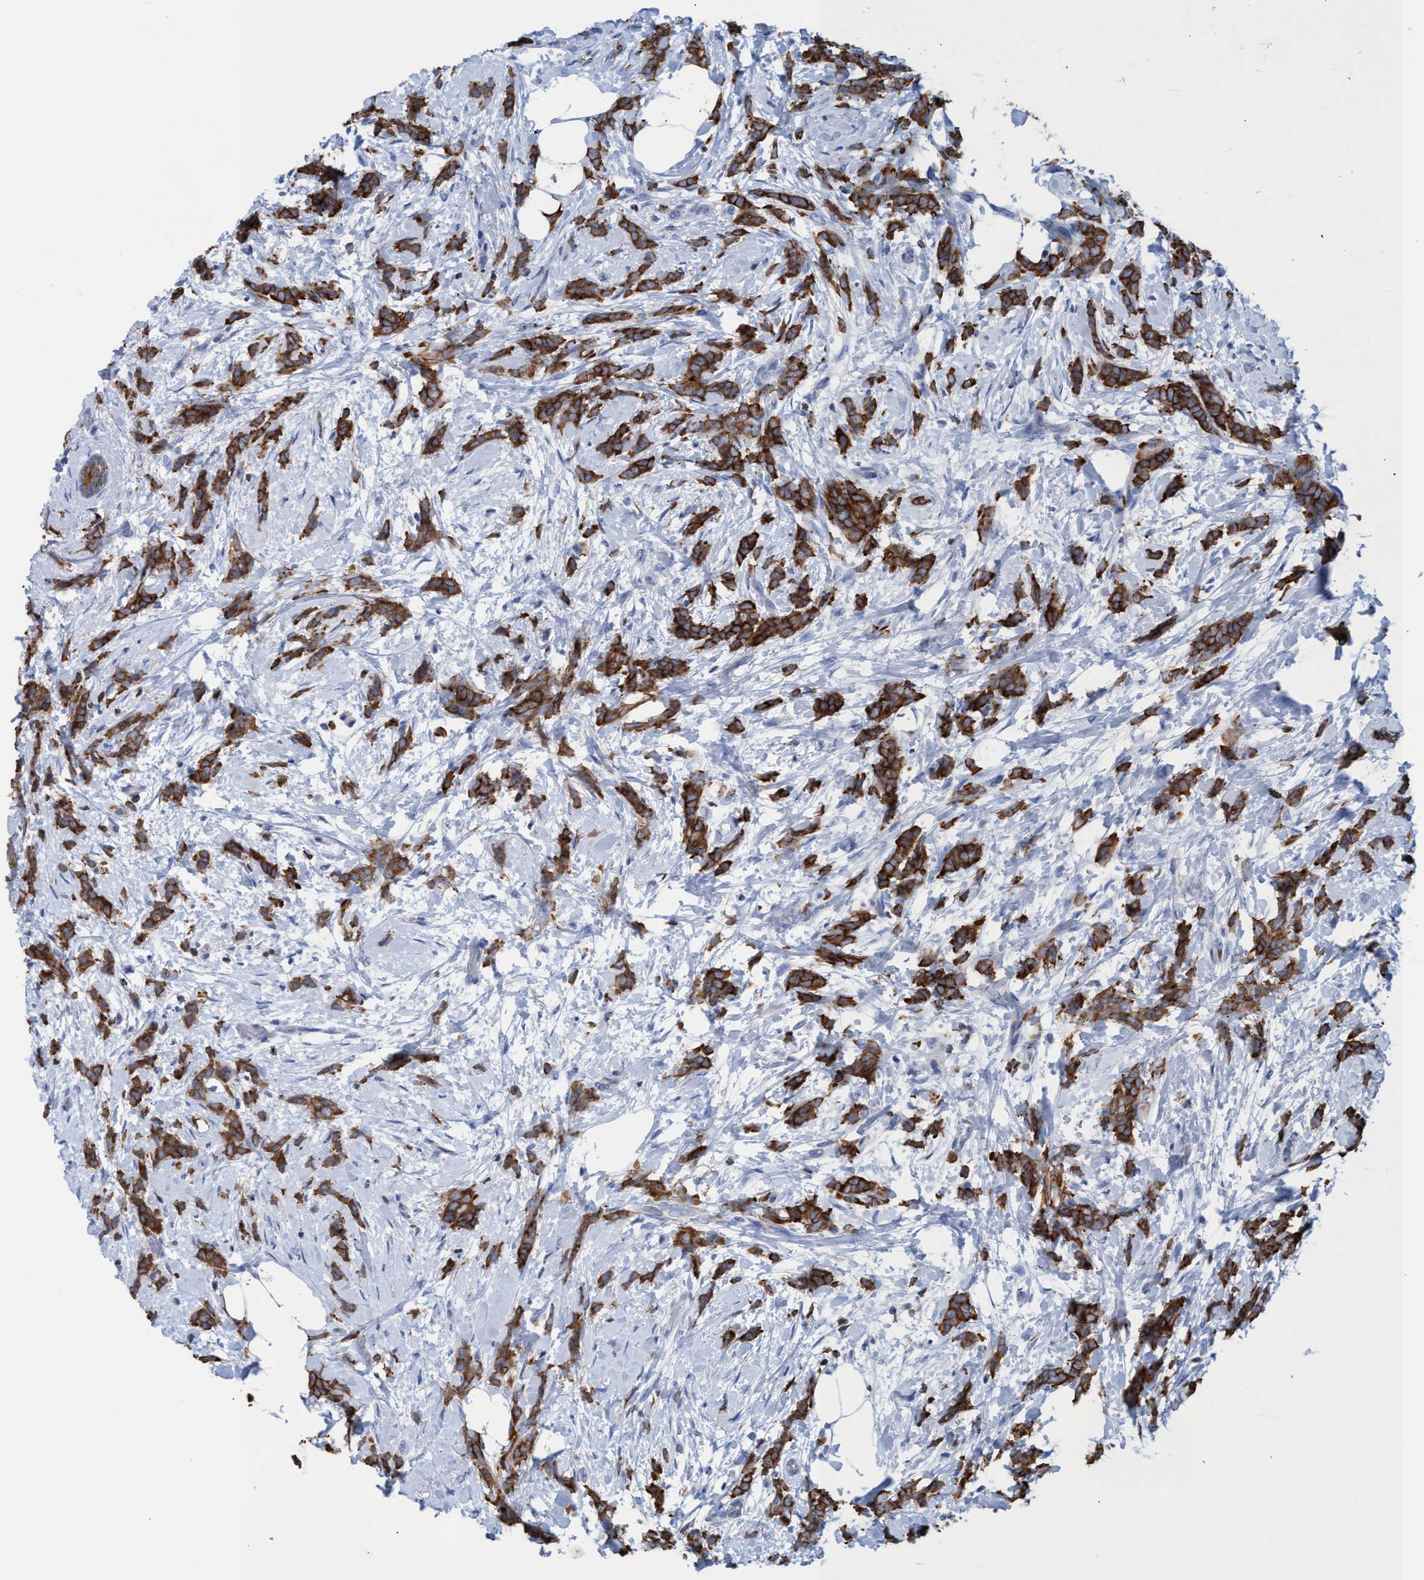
{"staining": {"intensity": "strong", "quantity": ">75%", "location": "cytoplasmic/membranous"}, "tissue": "breast cancer", "cell_type": "Tumor cells", "image_type": "cancer", "snomed": [{"axis": "morphology", "description": "Lobular carcinoma, in situ"}, {"axis": "morphology", "description": "Lobular carcinoma"}, {"axis": "topography", "description": "Breast"}], "caption": "There is high levels of strong cytoplasmic/membranous expression in tumor cells of breast lobular carcinoma, as demonstrated by immunohistochemical staining (brown color).", "gene": "EZR", "patient": {"sex": "female", "age": 41}}